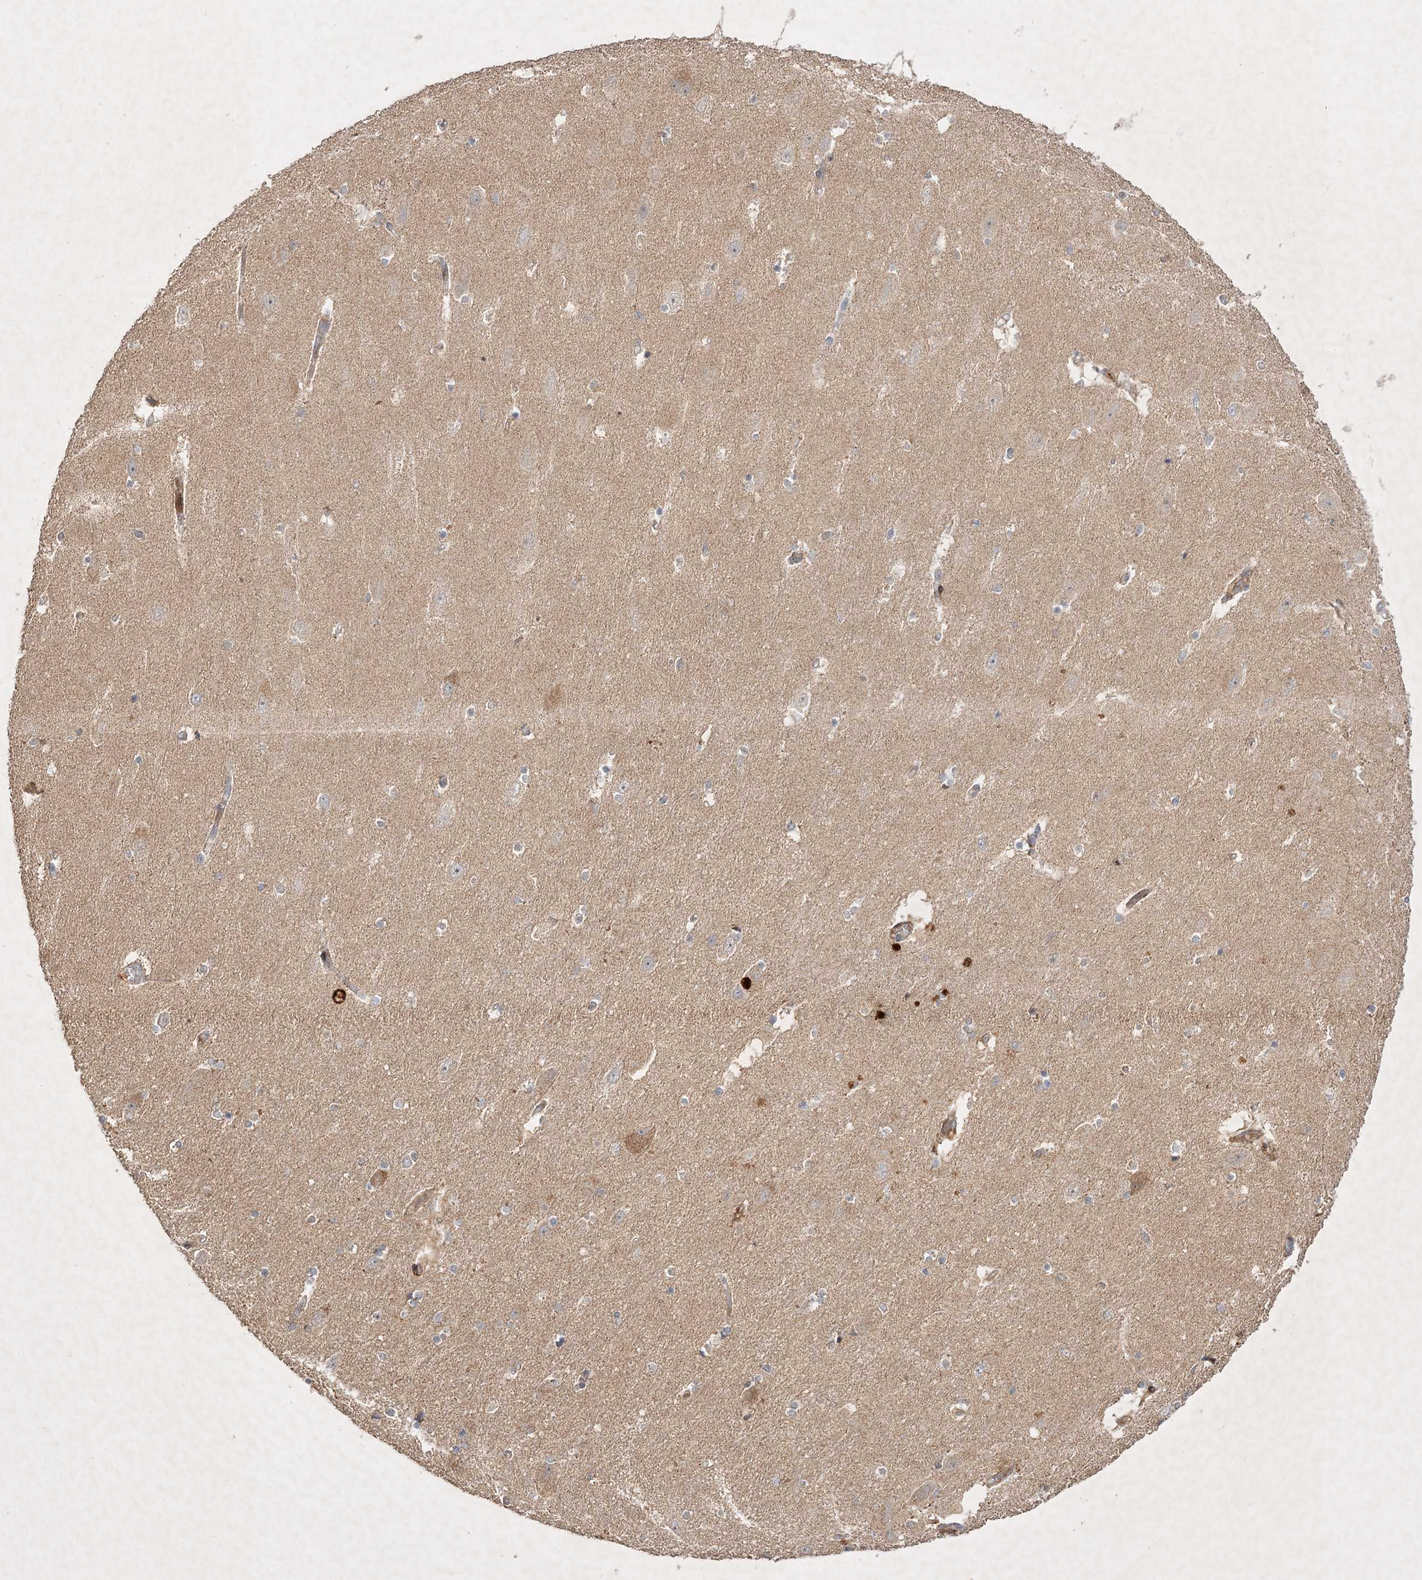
{"staining": {"intensity": "negative", "quantity": "none", "location": "none"}, "tissue": "hippocampus", "cell_type": "Glial cells", "image_type": "normal", "snomed": [{"axis": "morphology", "description": "Normal tissue, NOS"}, {"axis": "topography", "description": "Hippocampus"}], "caption": "Image shows no significant protein staining in glial cells of benign hippocampus. The staining was performed using DAB (3,3'-diaminobenzidine) to visualize the protein expression in brown, while the nuclei were stained in blue with hematoxylin (Magnification: 20x).", "gene": "KBTBD4", "patient": {"sex": "female", "age": 54}}